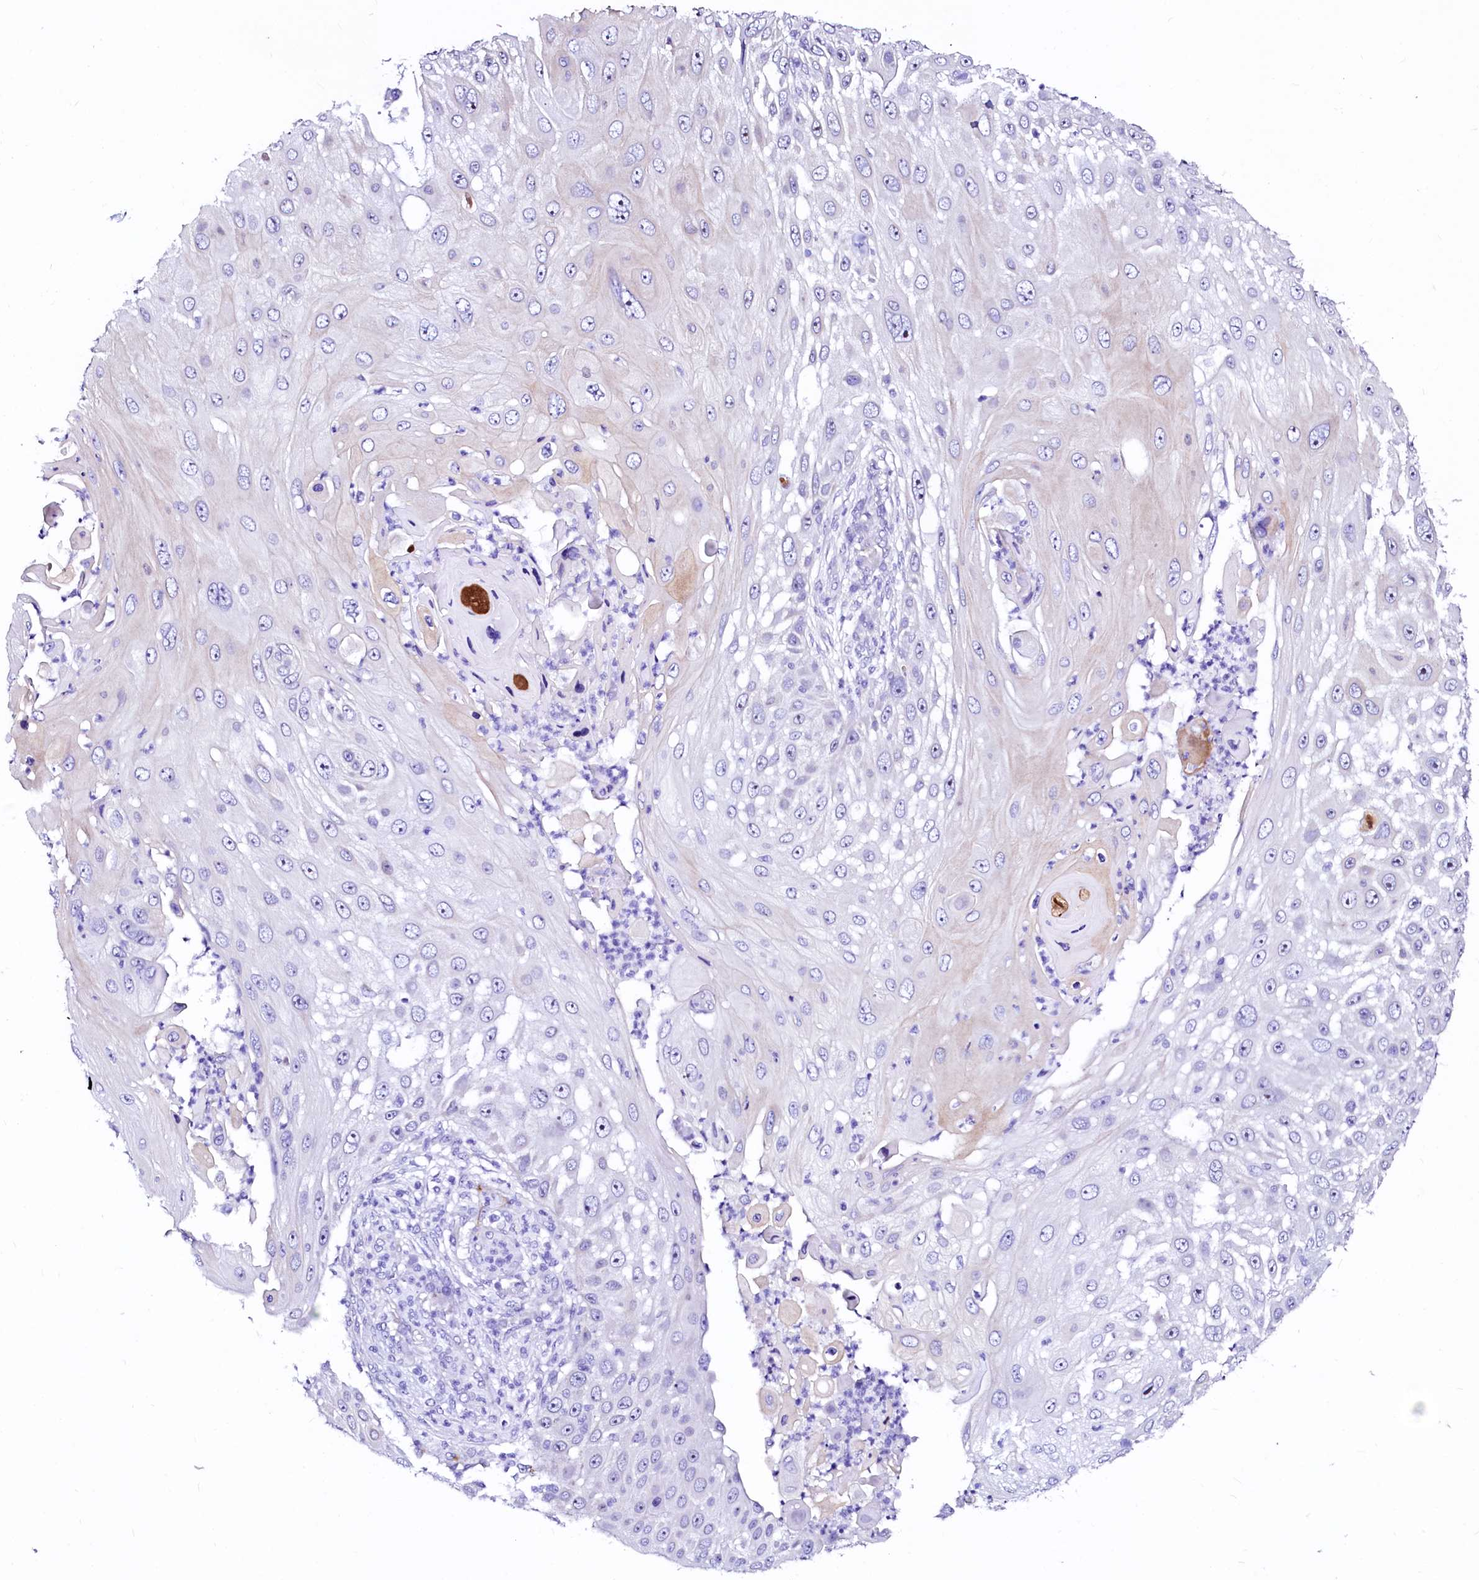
{"staining": {"intensity": "negative", "quantity": "none", "location": "none"}, "tissue": "skin cancer", "cell_type": "Tumor cells", "image_type": "cancer", "snomed": [{"axis": "morphology", "description": "Squamous cell carcinoma, NOS"}, {"axis": "topography", "description": "Skin"}], "caption": "A histopathology image of human skin squamous cell carcinoma is negative for staining in tumor cells.", "gene": "SFR1", "patient": {"sex": "female", "age": 44}}